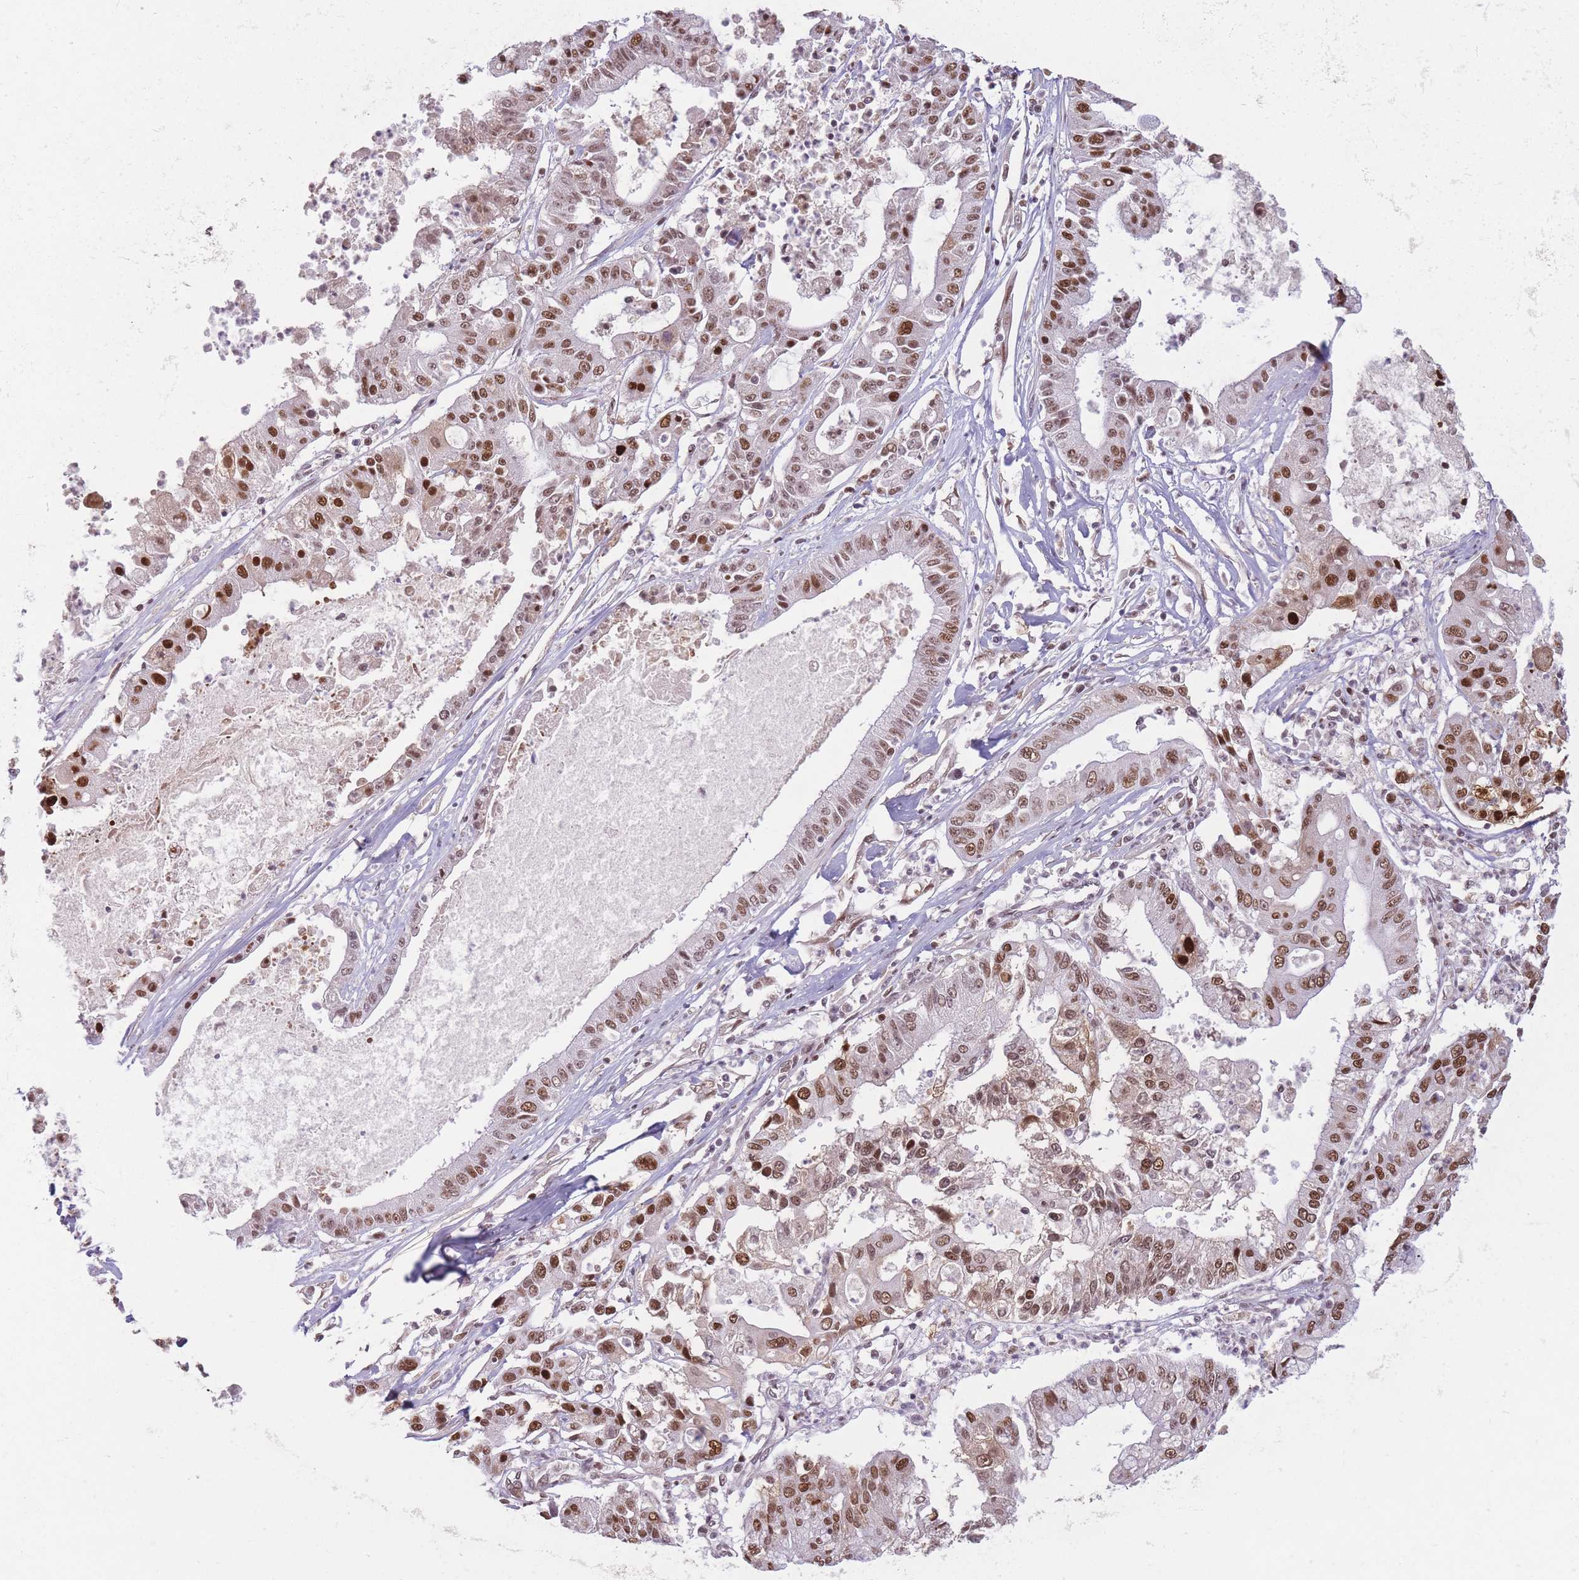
{"staining": {"intensity": "strong", "quantity": ">75%", "location": "nuclear"}, "tissue": "ovarian cancer", "cell_type": "Tumor cells", "image_type": "cancer", "snomed": [{"axis": "morphology", "description": "Cystadenocarcinoma, mucinous, NOS"}, {"axis": "topography", "description": "Ovary"}], "caption": "The histopathology image displays staining of ovarian cancer, revealing strong nuclear protein positivity (brown color) within tumor cells.", "gene": "SUPT6H", "patient": {"sex": "female", "age": 70}}